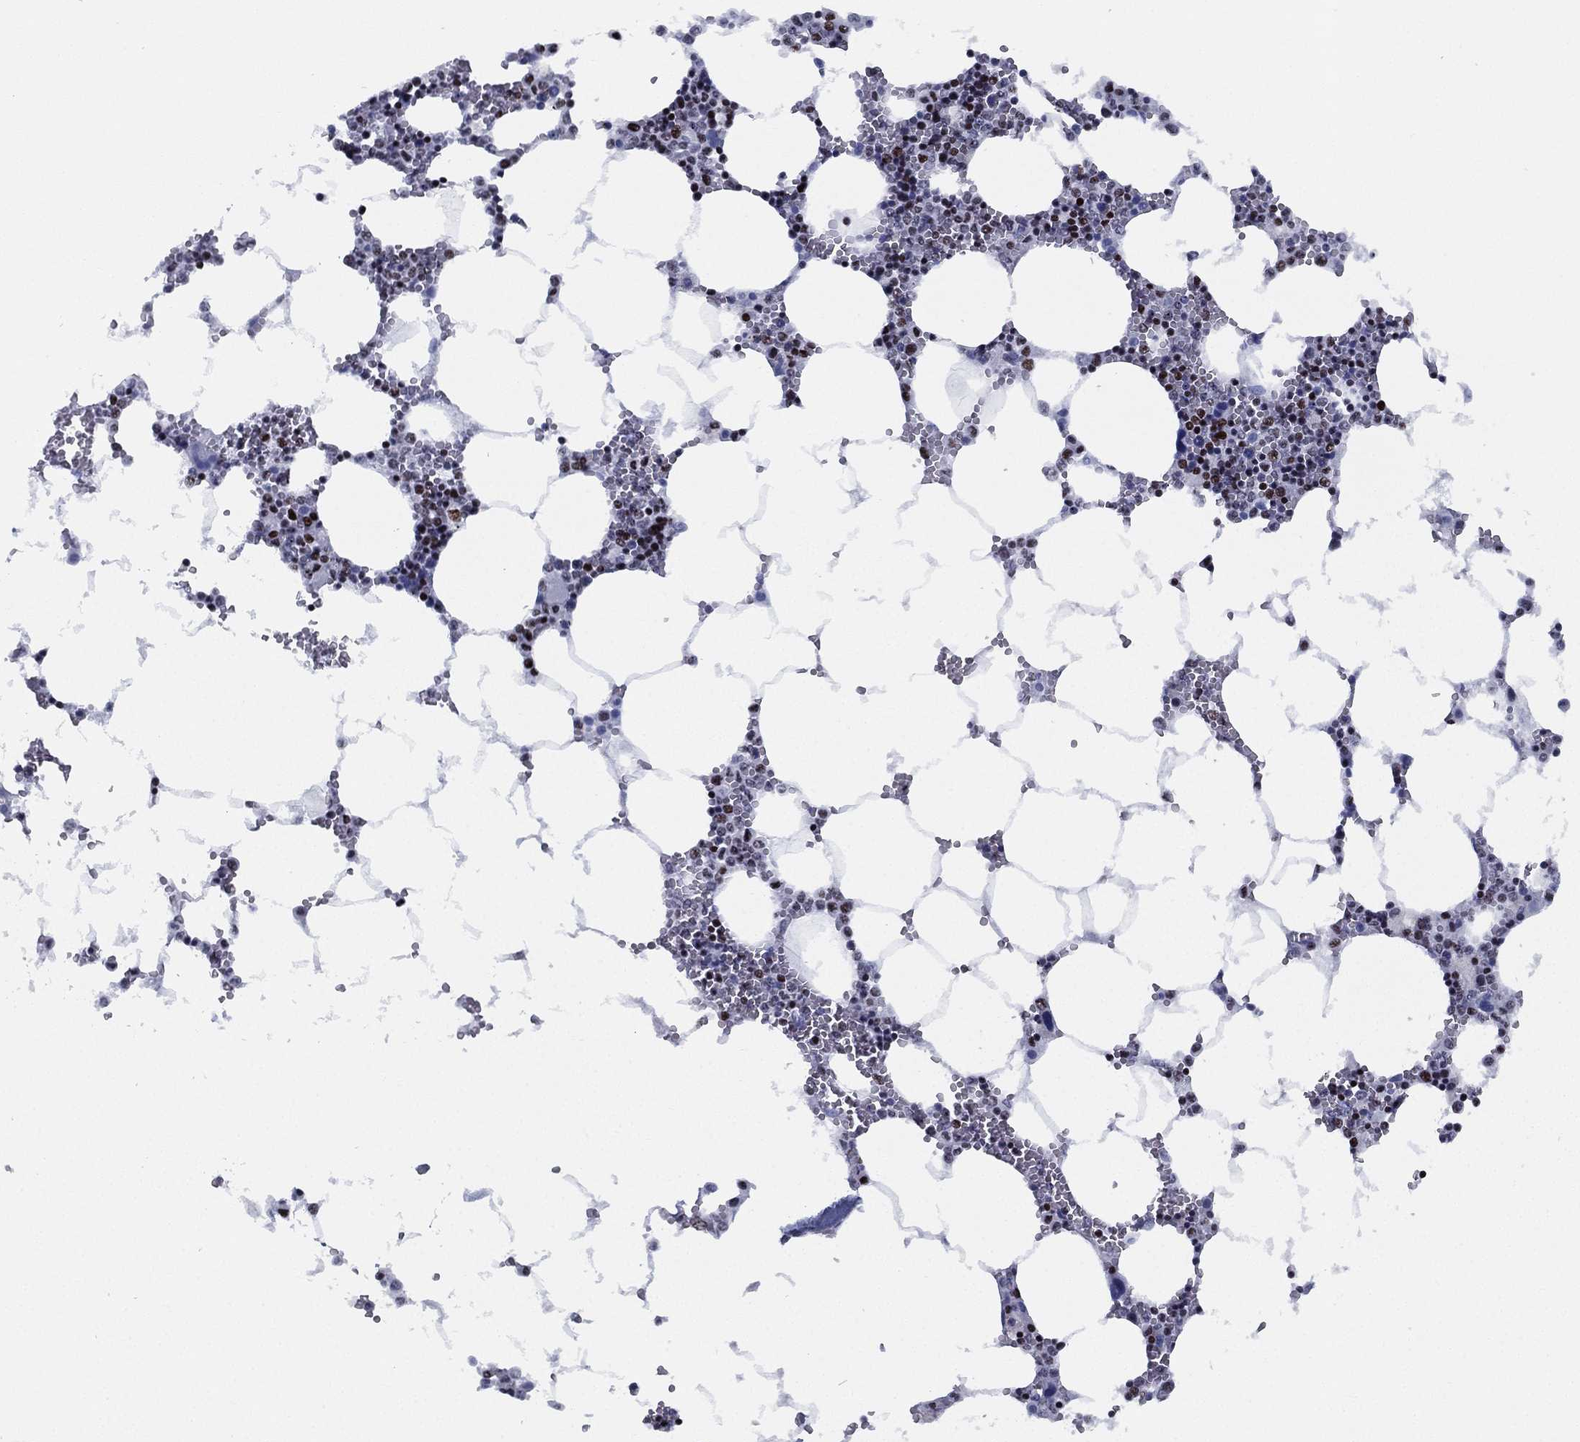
{"staining": {"intensity": "strong", "quantity": "25%-75%", "location": "nuclear"}, "tissue": "bone marrow", "cell_type": "Hematopoietic cells", "image_type": "normal", "snomed": [{"axis": "morphology", "description": "Normal tissue, NOS"}, {"axis": "topography", "description": "Bone marrow"}], "caption": "A brown stain highlights strong nuclear positivity of a protein in hematopoietic cells of unremarkable bone marrow.", "gene": "CYB561D2", "patient": {"sex": "female", "age": 64}}